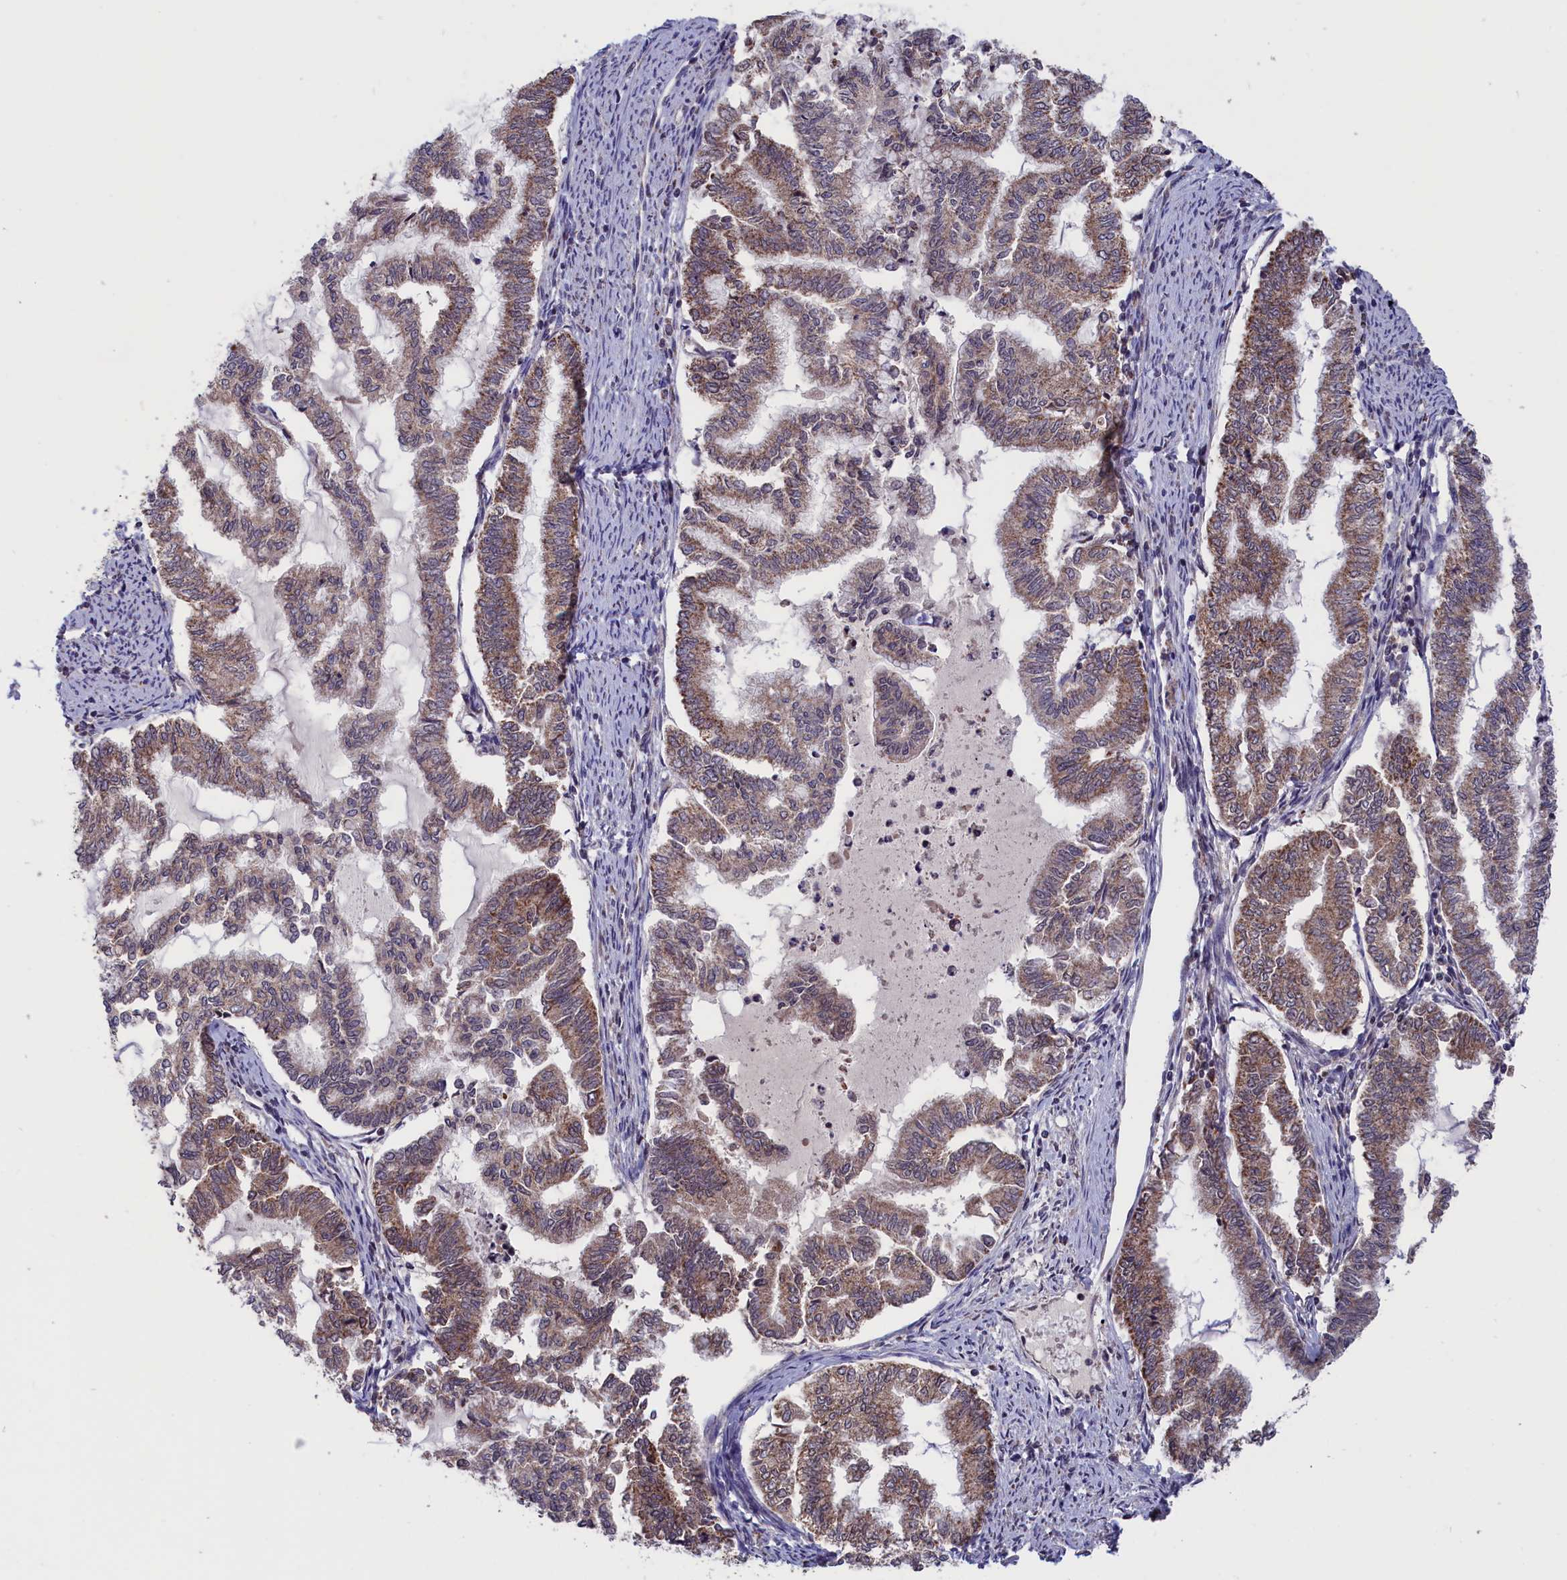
{"staining": {"intensity": "weak", "quantity": ">75%", "location": "cytoplasmic/membranous"}, "tissue": "endometrial cancer", "cell_type": "Tumor cells", "image_type": "cancer", "snomed": [{"axis": "morphology", "description": "Adenocarcinoma, NOS"}, {"axis": "topography", "description": "Endometrium"}], "caption": "Tumor cells reveal low levels of weak cytoplasmic/membranous staining in approximately >75% of cells in human endometrial cancer.", "gene": "TIMM44", "patient": {"sex": "female", "age": 79}}